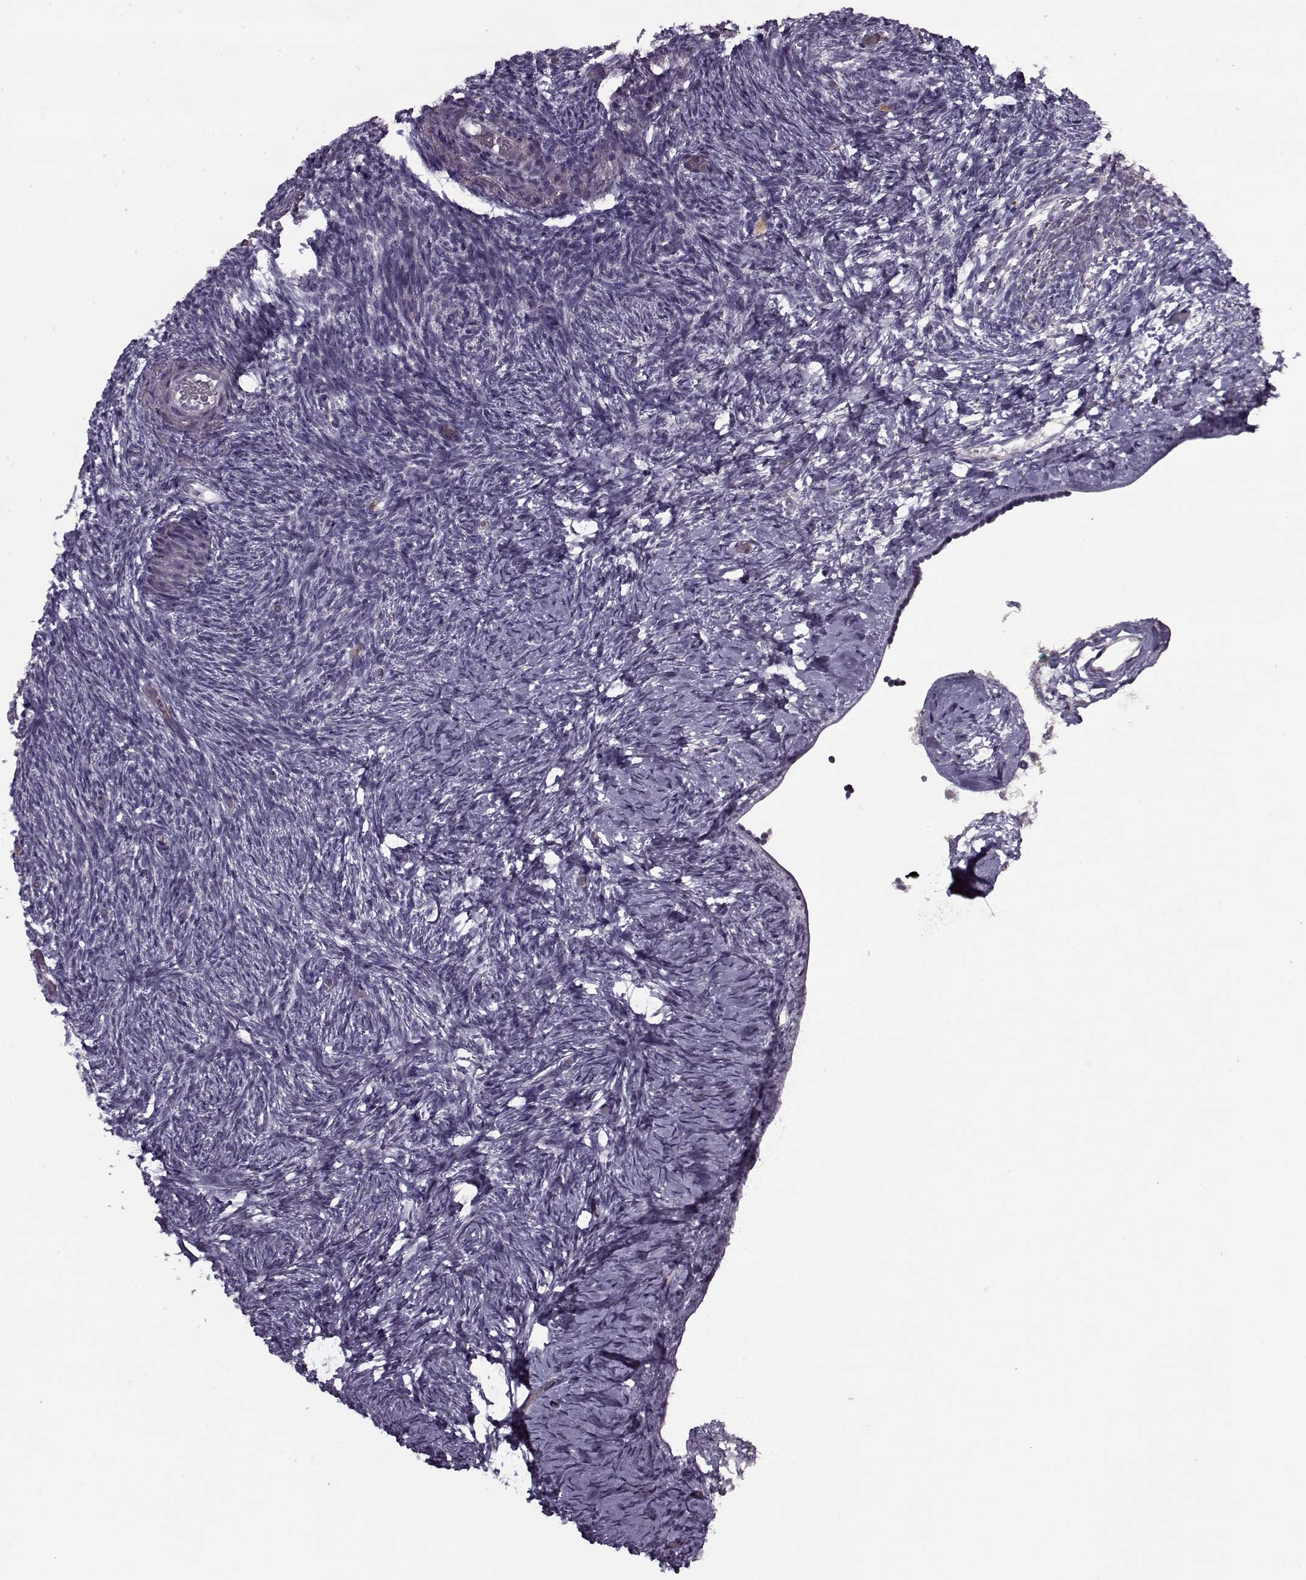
{"staining": {"intensity": "negative", "quantity": "none", "location": "none"}, "tissue": "ovary", "cell_type": "Follicle cells", "image_type": "normal", "snomed": [{"axis": "morphology", "description": "Normal tissue, NOS"}, {"axis": "topography", "description": "Ovary"}], "caption": "Normal ovary was stained to show a protein in brown. There is no significant positivity in follicle cells. (Brightfield microscopy of DAB (3,3'-diaminobenzidine) IHC at high magnification).", "gene": "KRT9", "patient": {"sex": "female", "age": 39}}